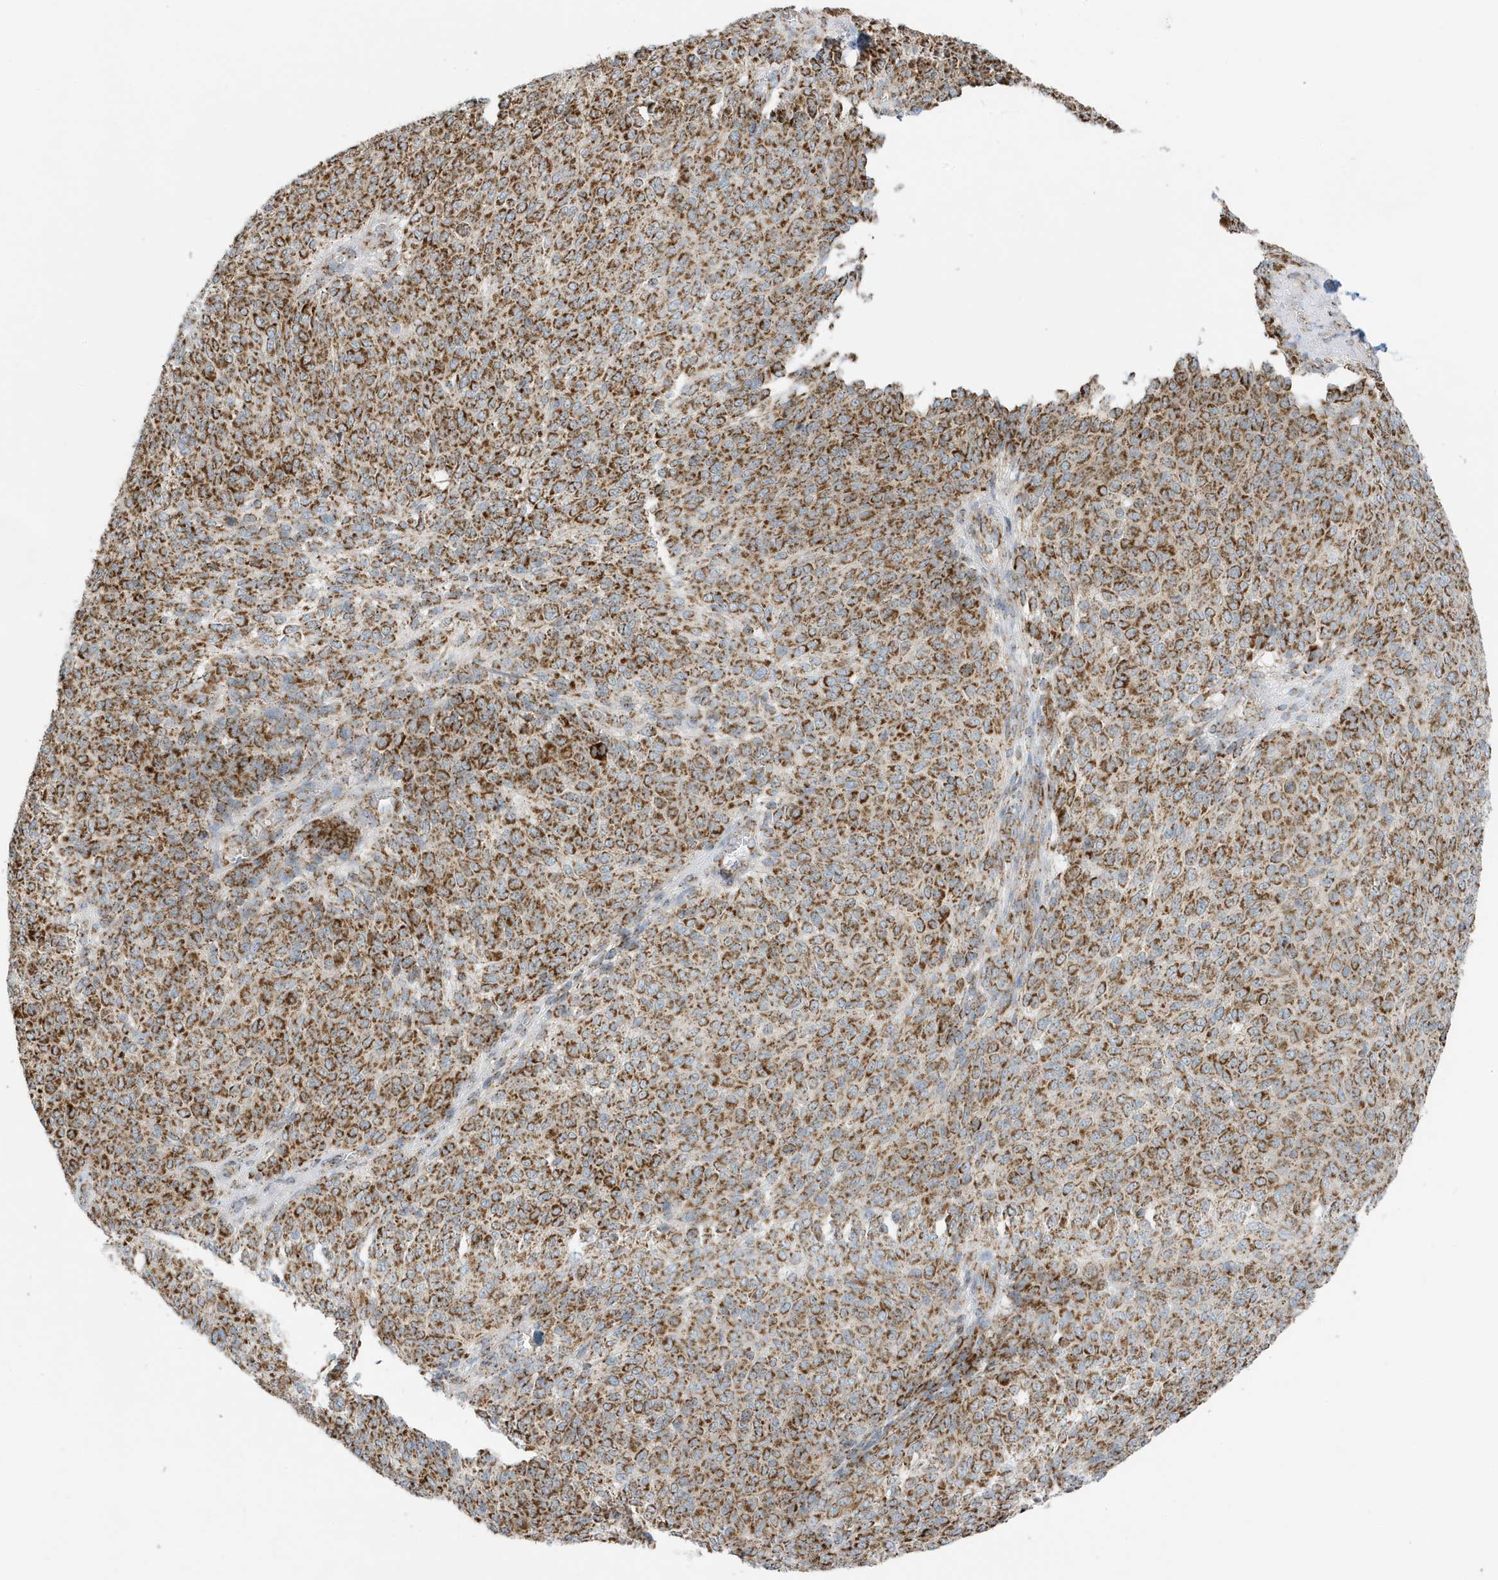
{"staining": {"intensity": "moderate", "quantity": ">75%", "location": "cytoplasmic/membranous"}, "tissue": "melanoma", "cell_type": "Tumor cells", "image_type": "cancer", "snomed": [{"axis": "morphology", "description": "Malignant melanoma, NOS"}, {"axis": "topography", "description": "Skin"}], "caption": "Protein analysis of melanoma tissue shows moderate cytoplasmic/membranous positivity in about >75% of tumor cells.", "gene": "ATP5ME", "patient": {"sex": "male", "age": 73}}